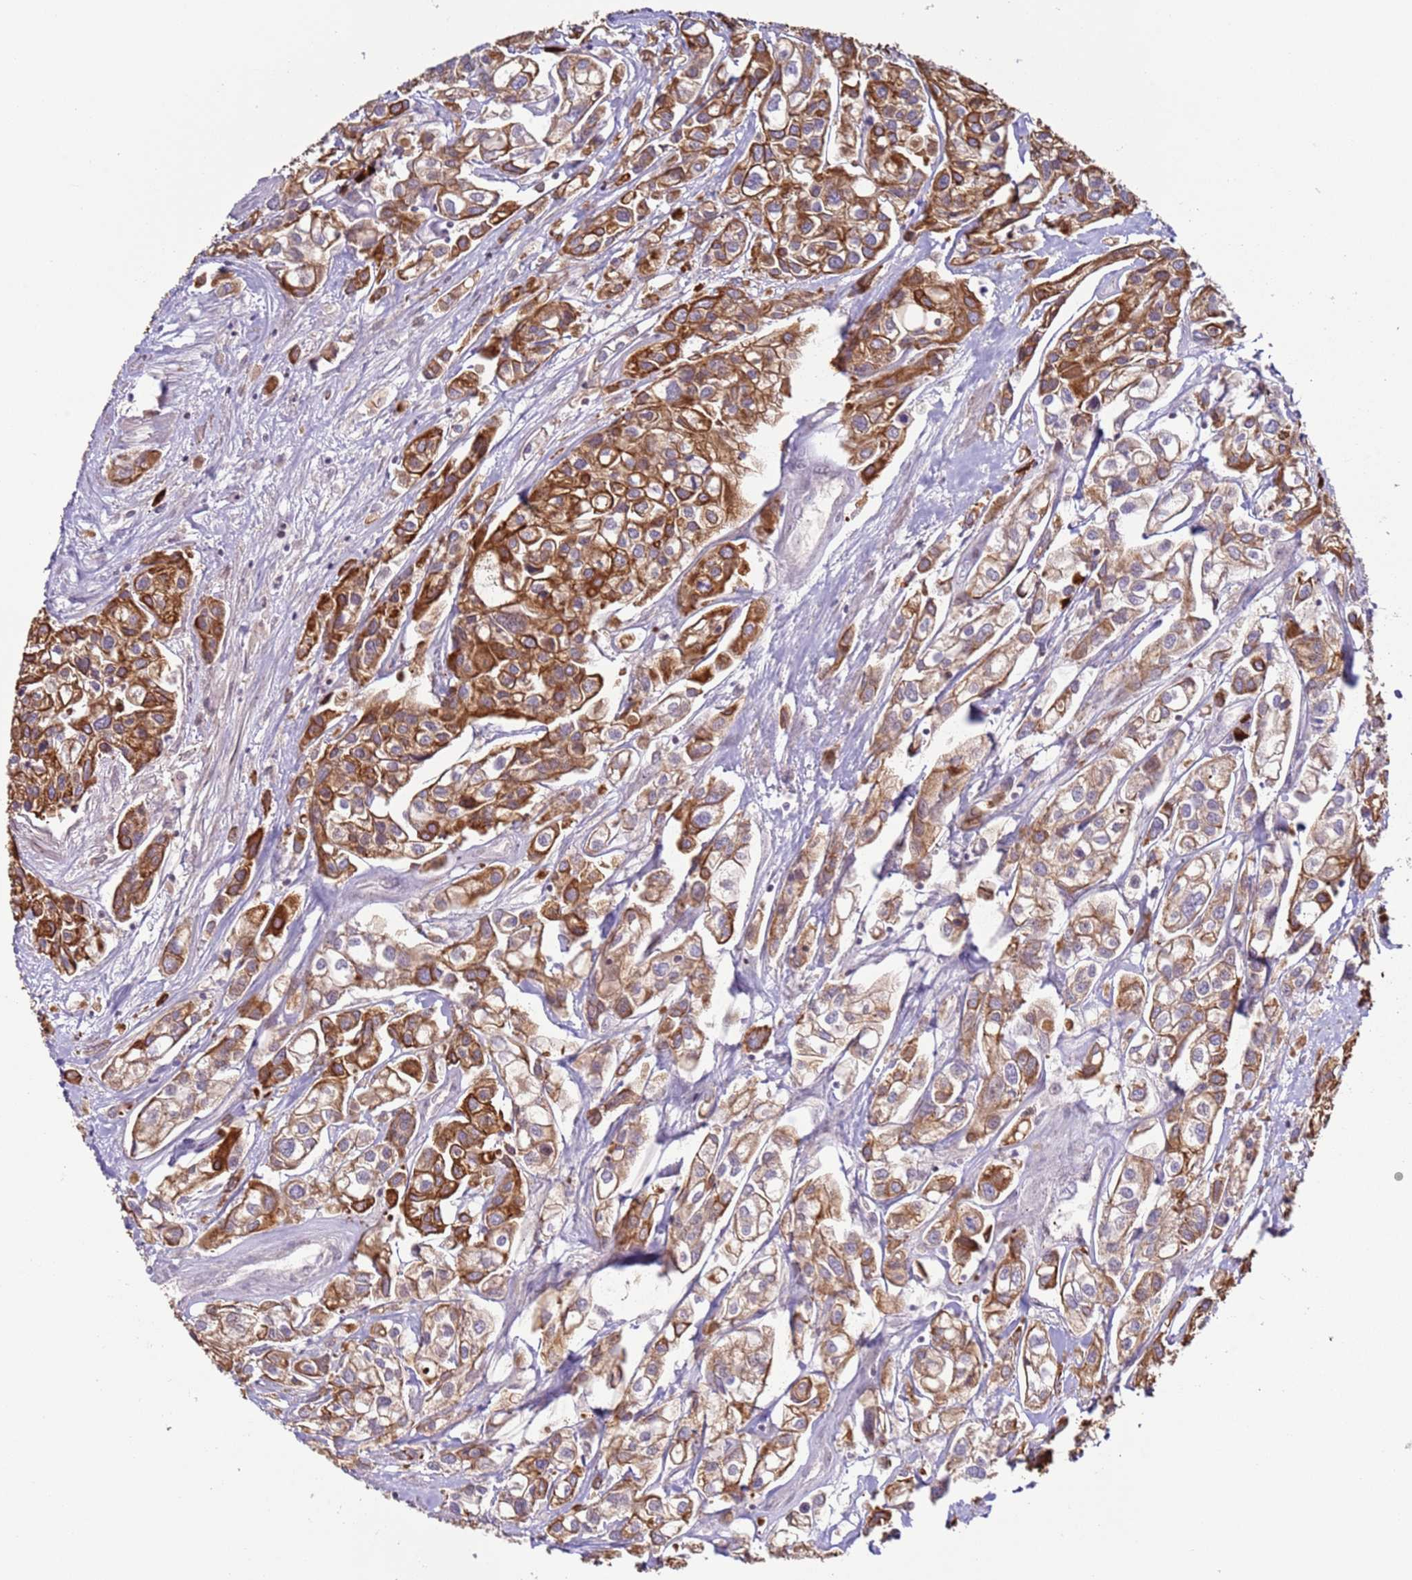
{"staining": {"intensity": "moderate", "quantity": ">75%", "location": "cytoplasmic/membranous"}, "tissue": "urothelial cancer", "cell_type": "Tumor cells", "image_type": "cancer", "snomed": [{"axis": "morphology", "description": "Urothelial carcinoma, High grade"}, {"axis": "topography", "description": "Urinary bladder"}], "caption": "The micrograph reveals a brown stain indicating the presence of a protein in the cytoplasmic/membranous of tumor cells in urothelial cancer.", "gene": "NPAP1", "patient": {"sex": "male", "age": 67}}